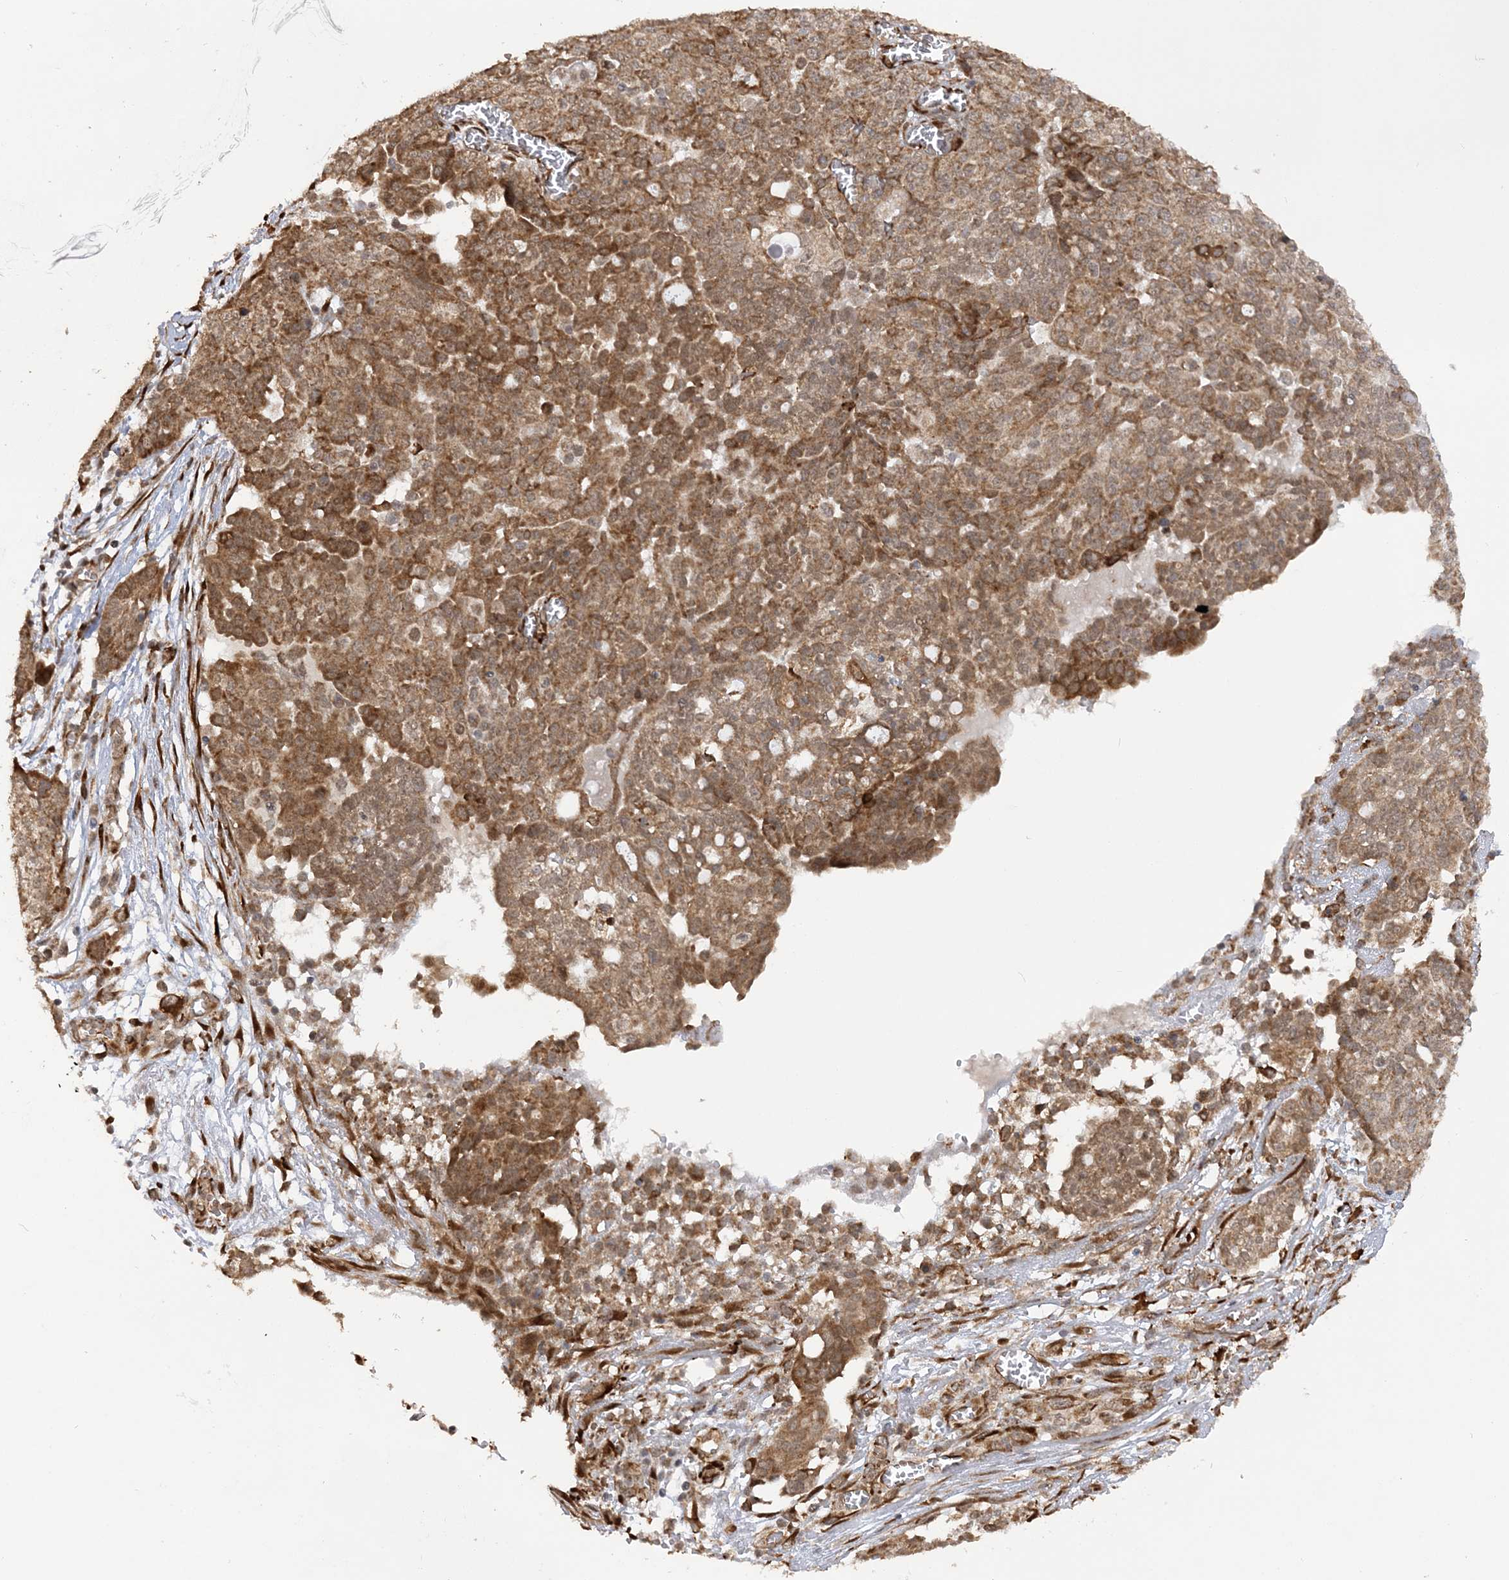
{"staining": {"intensity": "moderate", "quantity": ">75%", "location": "cytoplasmic/membranous"}, "tissue": "ovarian cancer", "cell_type": "Tumor cells", "image_type": "cancer", "snomed": [{"axis": "morphology", "description": "Cystadenocarcinoma, serous, NOS"}, {"axis": "topography", "description": "Soft tissue"}, {"axis": "topography", "description": "Ovary"}], "caption": "High-magnification brightfield microscopy of serous cystadenocarcinoma (ovarian) stained with DAB (brown) and counterstained with hematoxylin (blue). tumor cells exhibit moderate cytoplasmic/membranous positivity is identified in about>75% of cells. The staining was performed using DAB, with brown indicating positive protein expression. Nuclei are stained blue with hematoxylin.", "gene": "MRPL47", "patient": {"sex": "female", "age": 57}}